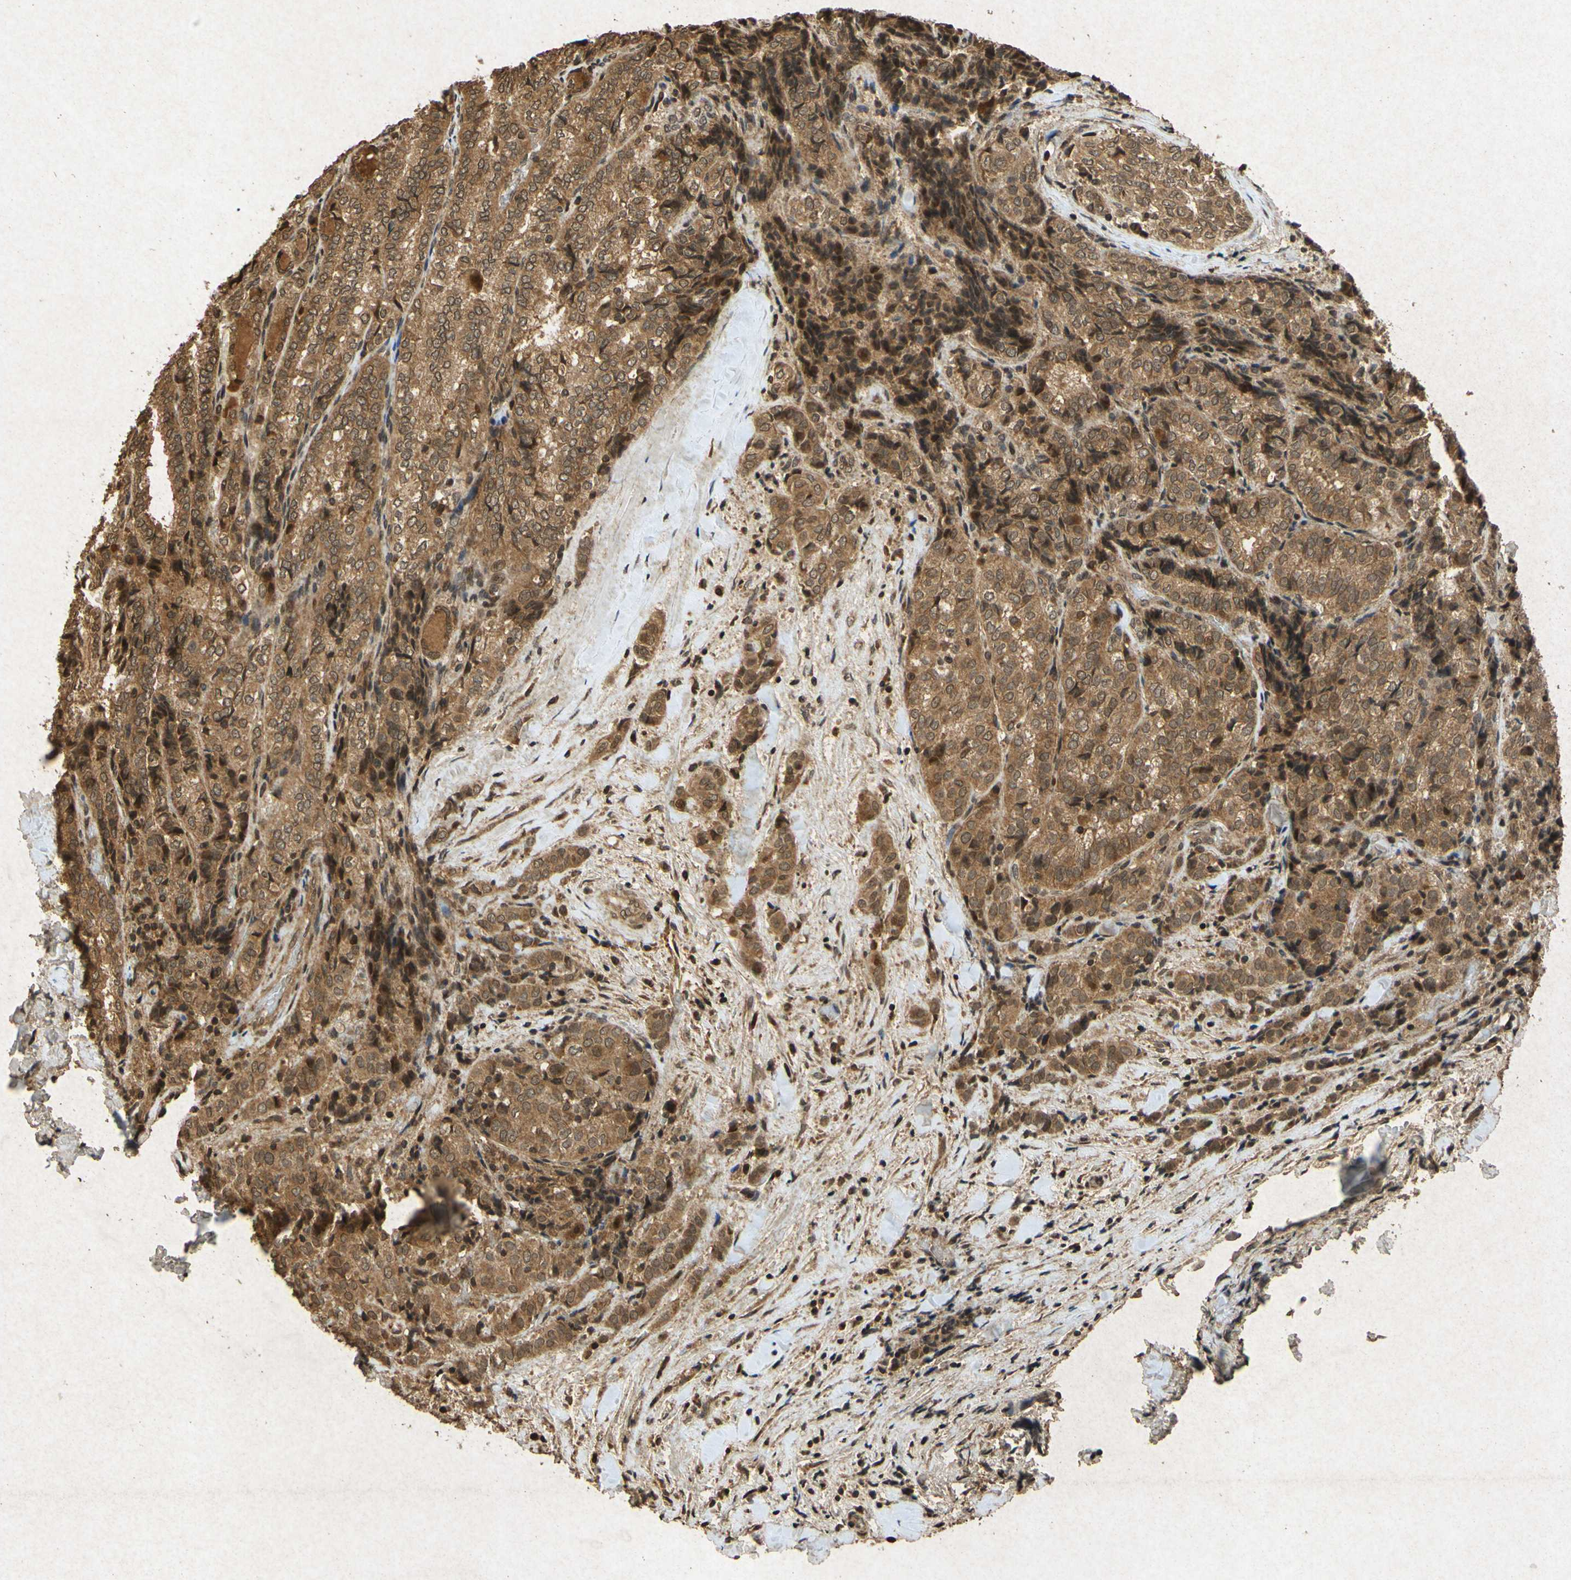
{"staining": {"intensity": "moderate", "quantity": ">75%", "location": "cytoplasmic/membranous"}, "tissue": "thyroid cancer", "cell_type": "Tumor cells", "image_type": "cancer", "snomed": [{"axis": "morphology", "description": "Normal tissue, NOS"}, {"axis": "morphology", "description": "Papillary adenocarcinoma, NOS"}, {"axis": "topography", "description": "Thyroid gland"}], "caption": "Immunohistochemistry (IHC) (DAB) staining of papillary adenocarcinoma (thyroid) reveals moderate cytoplasmic/membranous protein positivity in approximately >75% of tumor cells.", "gene": "ATP6V1H", "patient": {"sex": "female", "age": 30}}